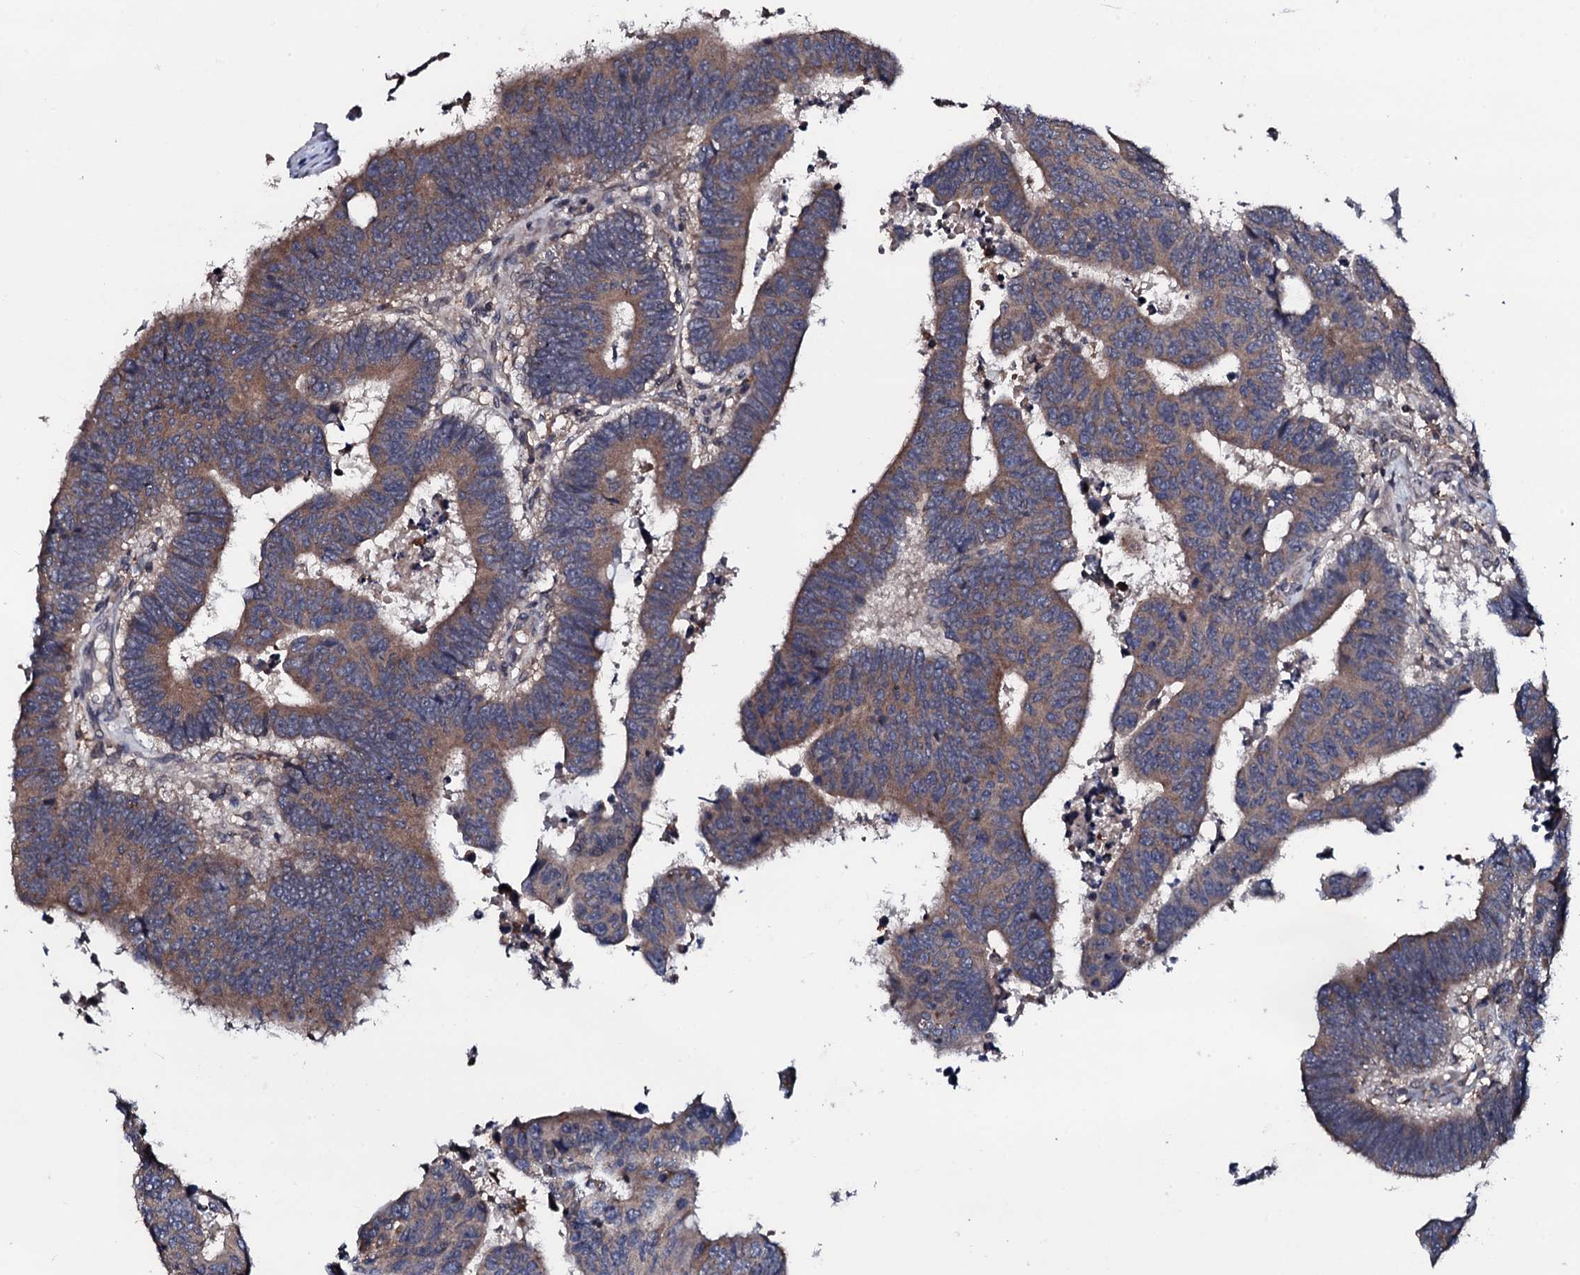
{"staining": {"intensity": "weak", "quantity": ">75%", "location": "cytoplasmic/membranous"}, "tissue": "colorectal cancer", "cell_type": "Tumor cells", "image_type": "cancer", "snomed": [{"axis": "morphology", "description": "Adenocarcinoma, NOS"}, {"axis": "topography", "description": "Rectum"}], "caption": "IHC staining of adenocarcinoma (colorectal), which shows low levels of weak cytoplasmic/membranous positivity in approximately >75% of tumor cells indicating weak cytoplasmic/membranous protein positivity. The staining was performed using DAB (3,3'-diaminobenzidine) (brown) for protein detection and nuclei were counterstained in hematoxylin (blue).", "gene": "EDC3", "patient": {"sex": "male", "age": 84}}